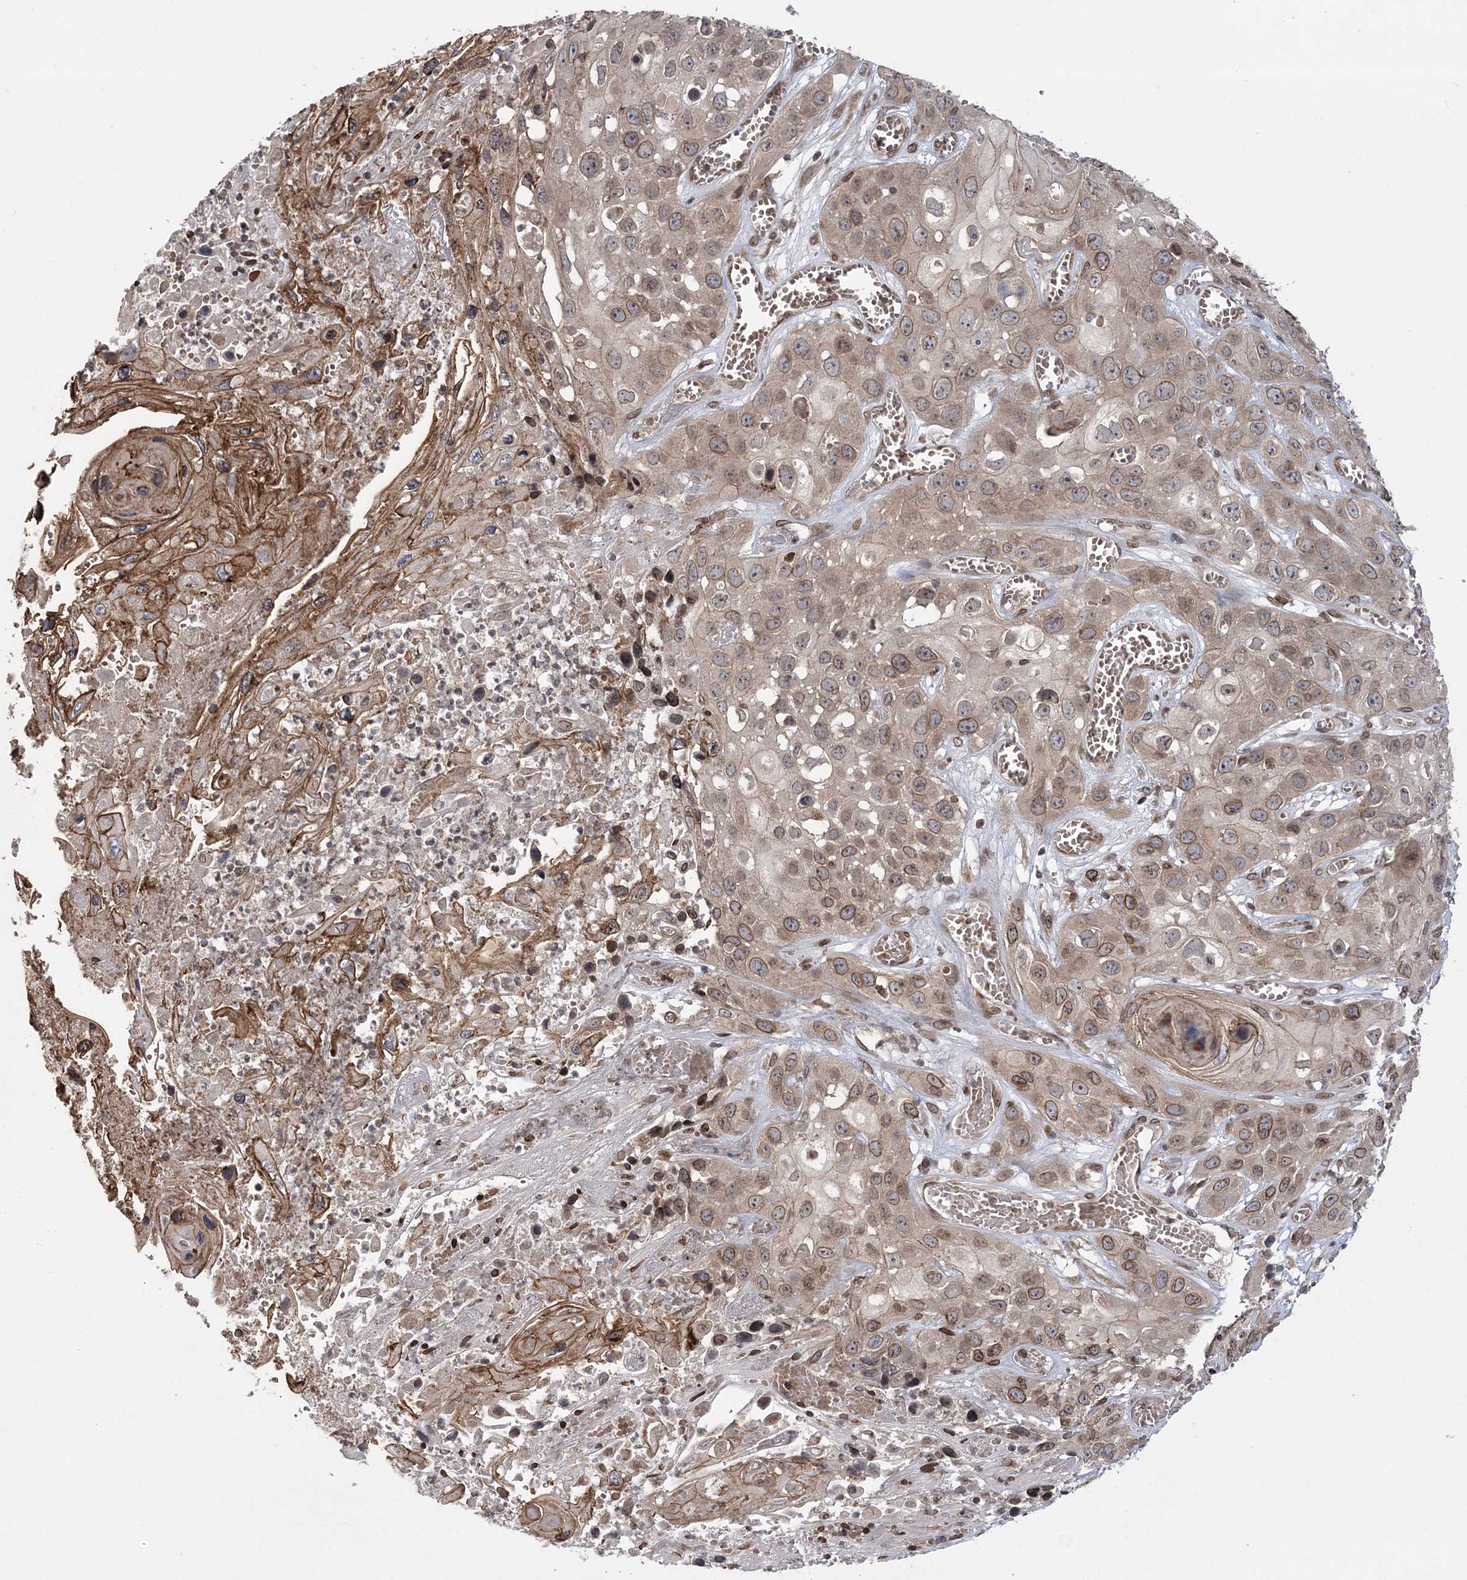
{"staining": {"intensity": "moderate", "quantity": ">75%", "location": "cytoplasmic/membranous,nuclear"}, "tissue": "skin cancer", "cell_type": "Tumor cells", "image_type": "cancer", "snomed": [{"axis": "morphology", "description": "Squamous cell carcinoma, NOS"}, {"axis": "topography", "description": "Skin"}], "caption": "Immunohistochemistry histopathology image of neoplastic tissue: skin cancer (squamous cell carcinoma) stained using immunohistochemistry (IHC) displays medium levels of moderate protein expression localized specifically in the cytoplasmic/membranous and nuclear of tumor cells, appearing as a cytoplasmic/membranous and nuclear brown color.", "gene": "DNAJC27", "patient": {"sex": "male", "age": 55}}